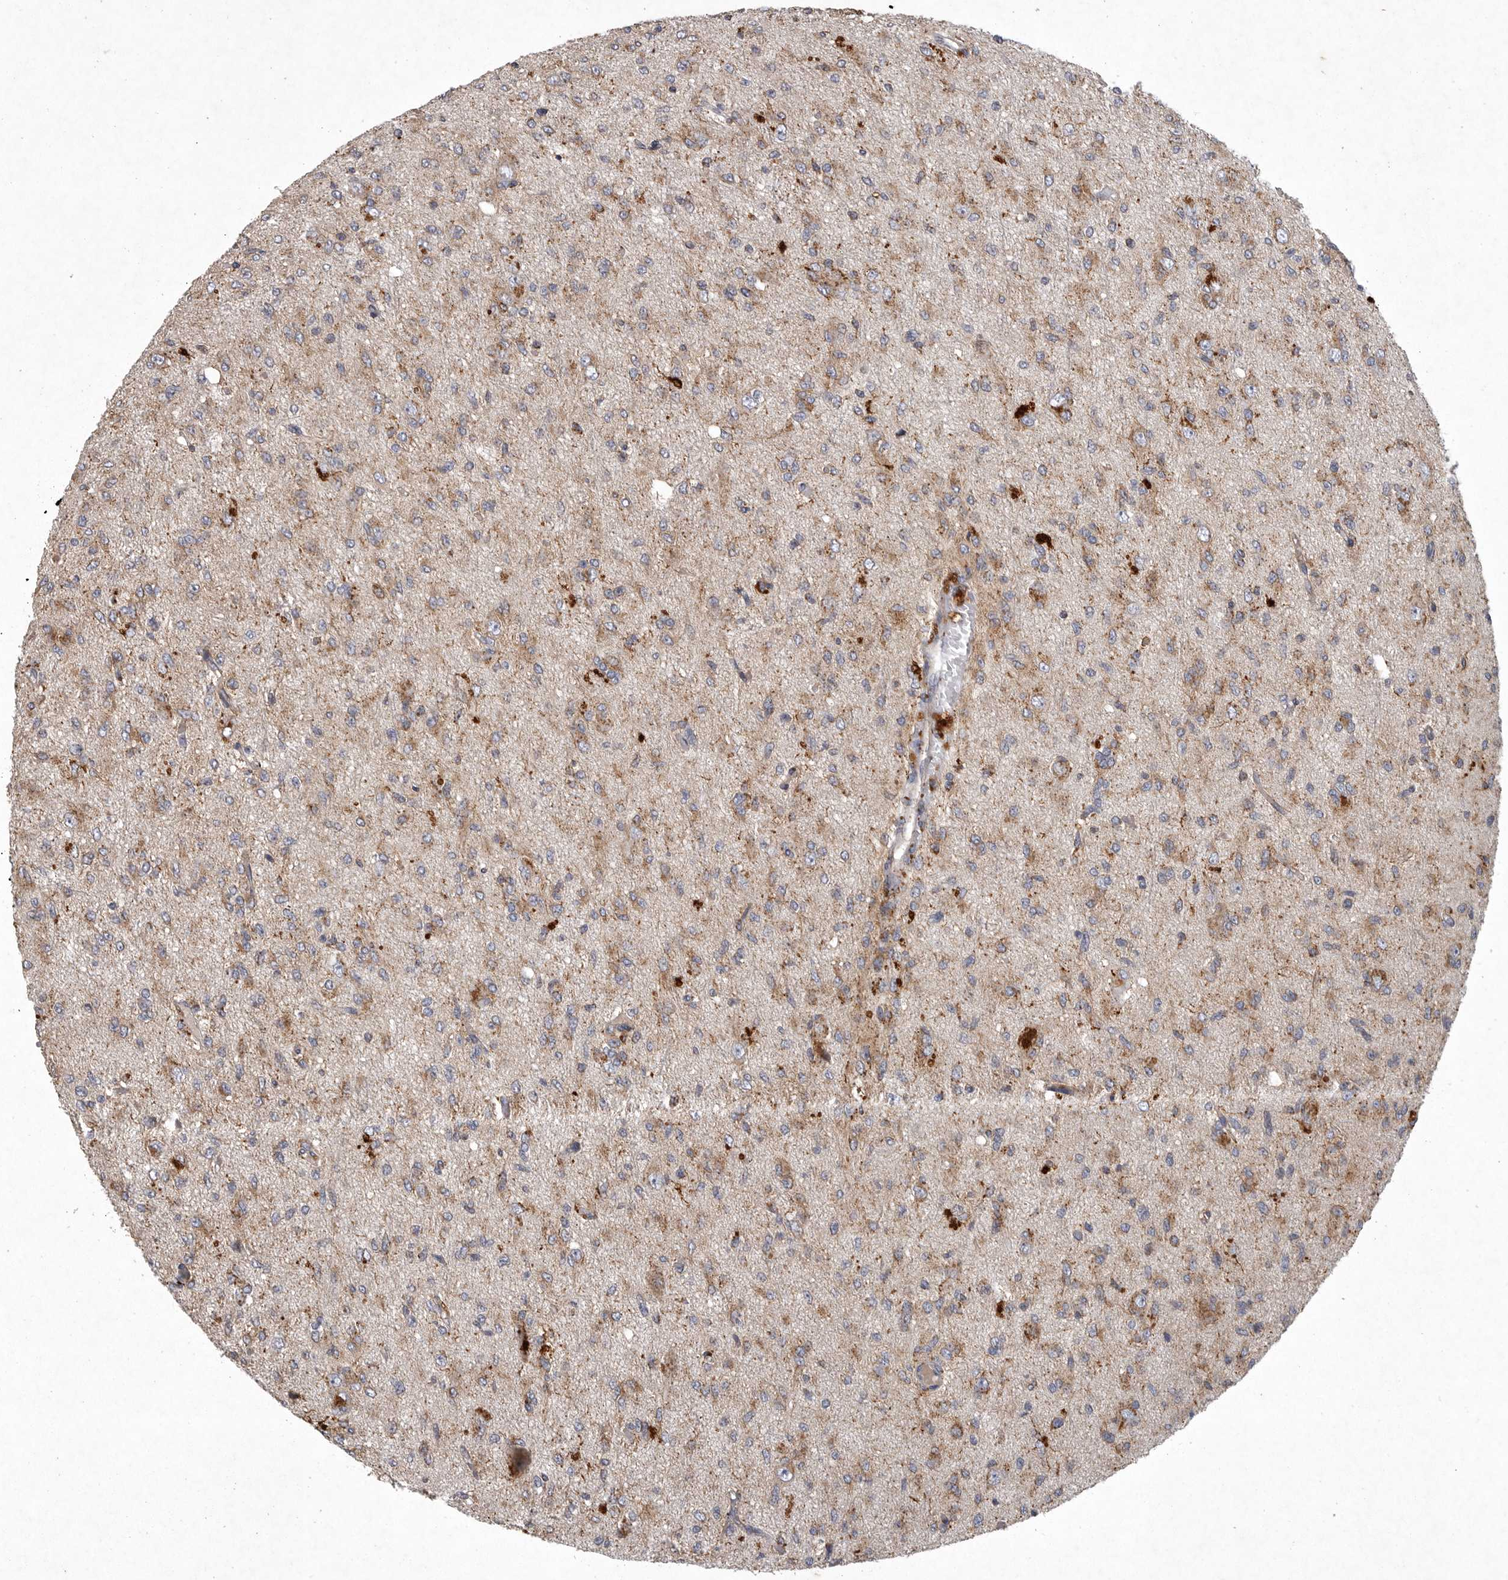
{"staining": {"intensity": "moderate", "quantity": ">75%", "location": "cytoplasmic/membranous"}, "tissue": "glioma", "cell_type": "Tumor cells", "image_type": "cancer", "snomed": [{"axis": "morphology", "description": "Glioma, malignant, High grade"}, {"axis": "topography", "description": "Brain"}], "caption": "A medium amount of moderate cytoplasmic/membranous positivity is appreciated in about >75% of tumor cells in high-grade glioma (malignant) tissue.", "gene": "LAMTOR3", "patient": {"sex": "female", "age": 59}}